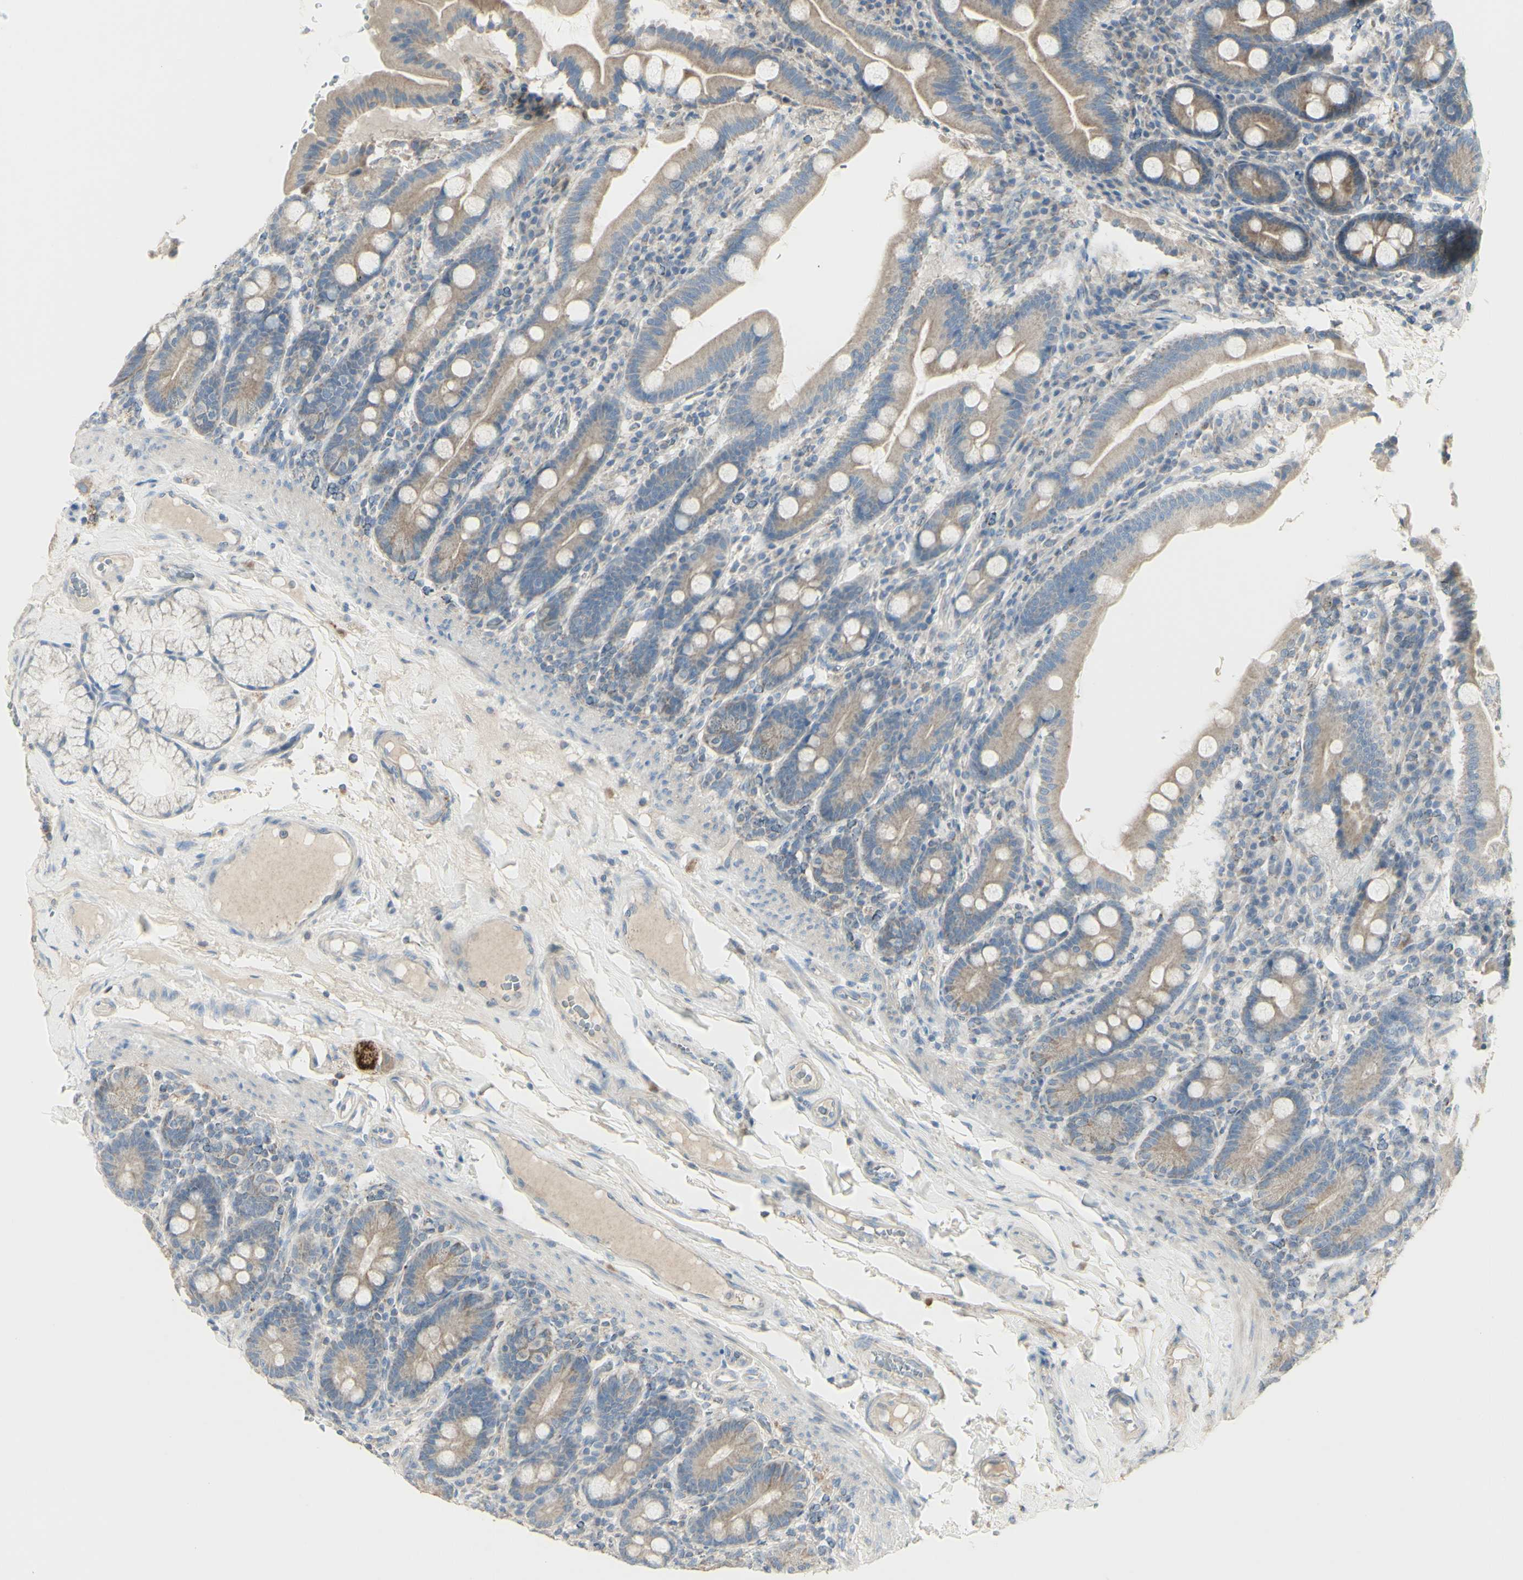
{"staining": {"intensity": "weak", "quantity": ">75%", "location": "cytoplasmic/membranous"}, "tissue": "duodenum", "cell_type": "Glandular cells", "image_type": "normal", "snomed": [{"axis": "morphology", "description": "Normal tissue, NOS"}, {"axis": "topography", "description": "Duodenum"}], "caption": "IHC (DAB) staining of benign human duodenum displays weak cytoplasmic/membranous protein staining in approximately >75% of glandular cells. The protein is stained brown, and the nuclei are stained in blue (DAB IHC with brightfield microscopy, high magnification).", "gene": "CNTNAP1", "patient": {"sex": "male", "age": 50}}